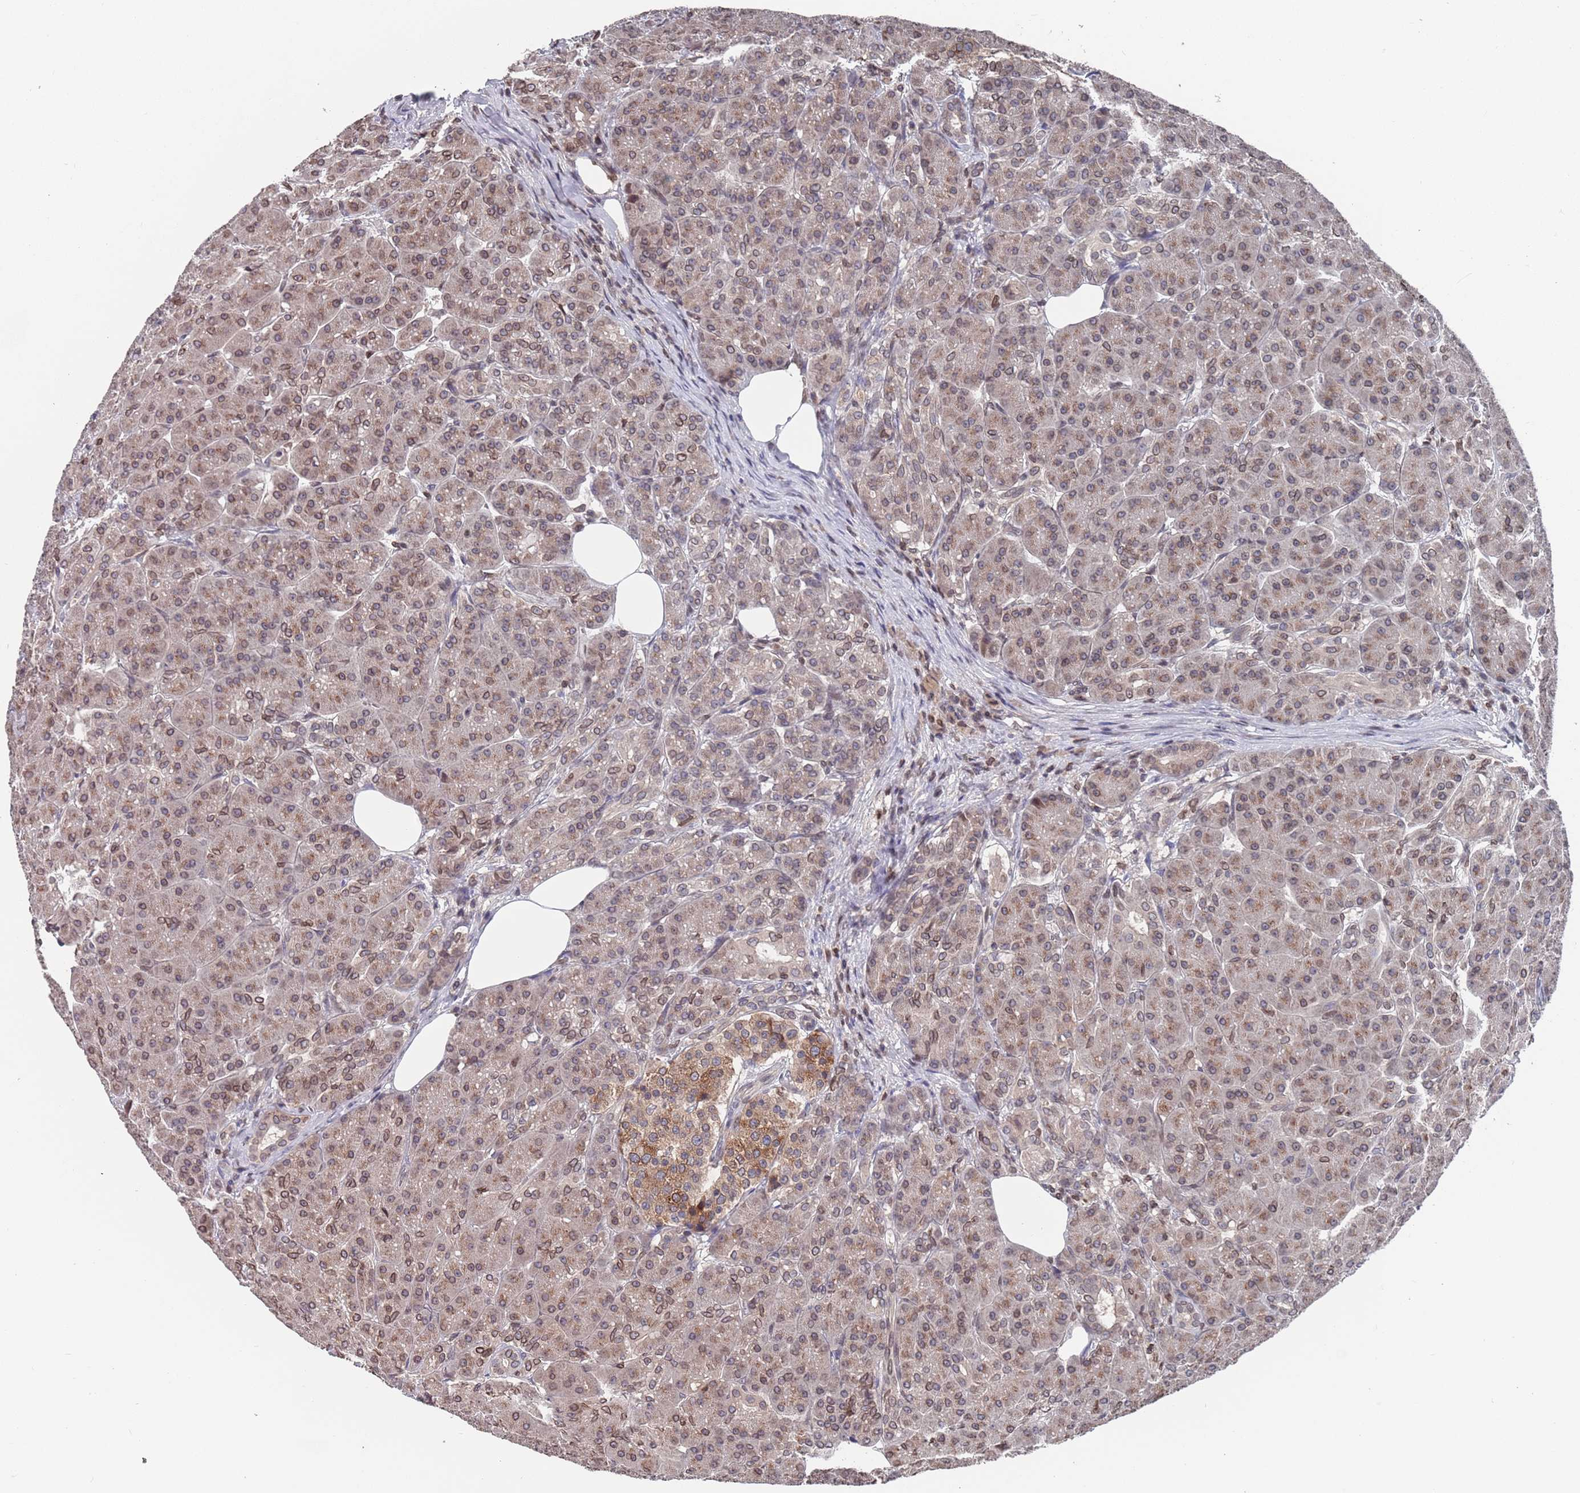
{"staining": {"intensity": "moderate", "quantity": ">75%", "location": "cytoplasmic/membranous,nuclear"}, "tissue": "pancreas", "cell_type": "Exocrine glandular cells", "image_type": "normal", "snomed": [{"axis": "morphology", "description": "Normal tissue, NOS"}, {"axis": "topography", "description": "Pancreas"}], "caption": "IHC of benign pancreas reveals medium levels of moderate cytoplasmic/membranous,nuclear positivity in about >75% of exocrine glandular cells.", "gene": "SDHAF3", "patient": {"sex": "male", "age": 63}}